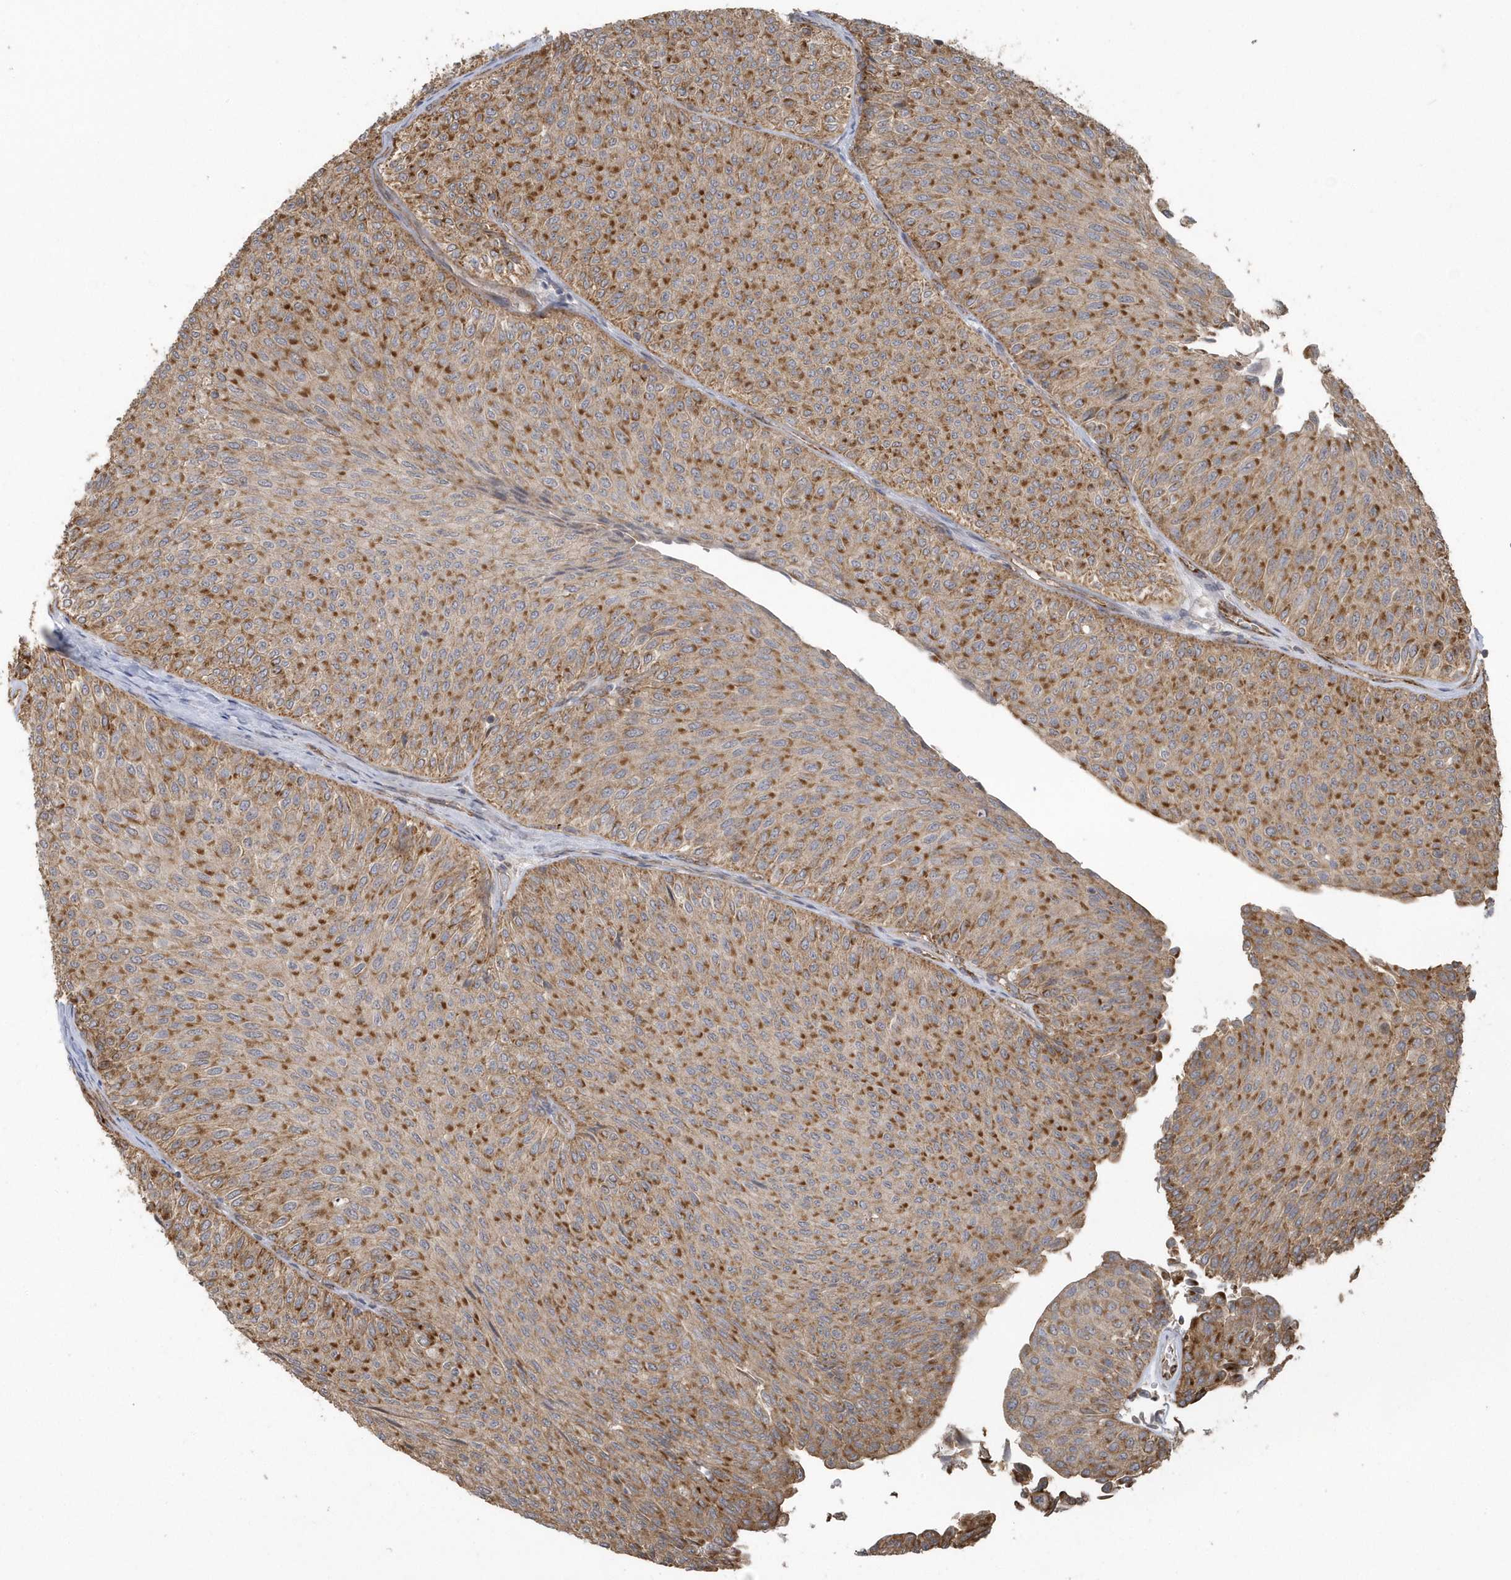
{"staining": {"intensity": "strong", "quantity": ">75%", "location": "cytoplasmic/membranous"}, "tissue": "urothelial cancer", "cell_type": "Tumor cells", "image_type": "cancer", "snomed": [{"axis": "morphology", "description": "Urothelial carcinoma, Low grade"}, {"axis": "topography", "description": "Urinary bladder"}], "caption": "Human urothelial cancer stained for a protein (brown) demonstrates strong cytoplasmic/membranous positive expression in approximately >75% of tumor cells.", "gene": "HERPUD1", "patient": {"sex": "male", "age": 78}}